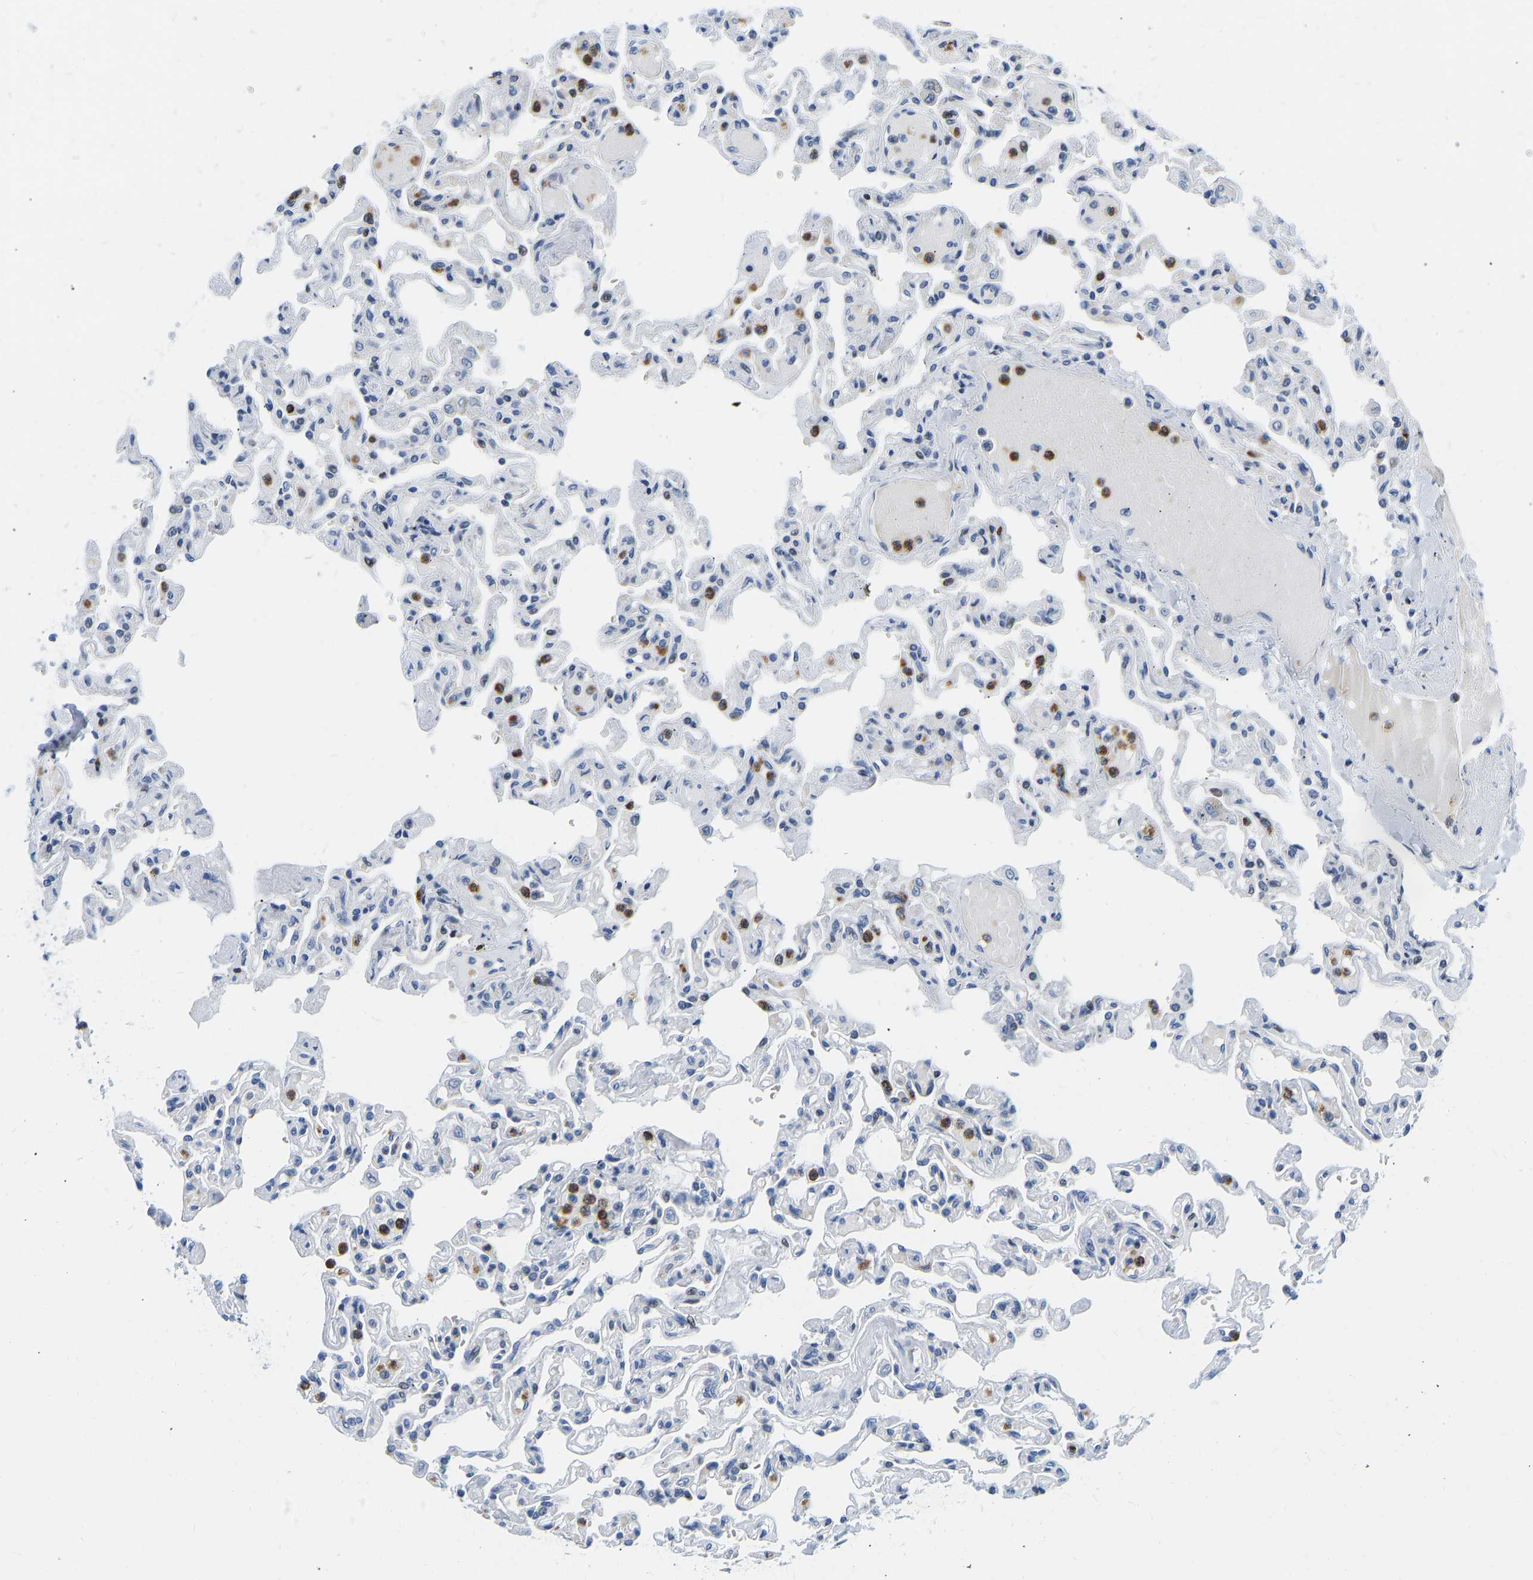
{"staining": {"intensity": "moderate", "quantity": "<25%", "location": "cytoplasmic/membranous"}, "tissue": "lung", "cell_type": "Alveolar cells", "image_type": "normal", "snomed": [{"axis": "morphology", "description": "Normal tissue, NOS"}, {"axis": "topography", "description": "Lung"}], "caption": "Protein expression analysis of normal lung reveals moderate cytoplasmic/membranous staining in about <25% of alveolar cells. The protein of interest is shown in brown color, while the nuclei are stained blue.", "gene": "HDAC5", "patient": {"sex": "male", "age": 21}}